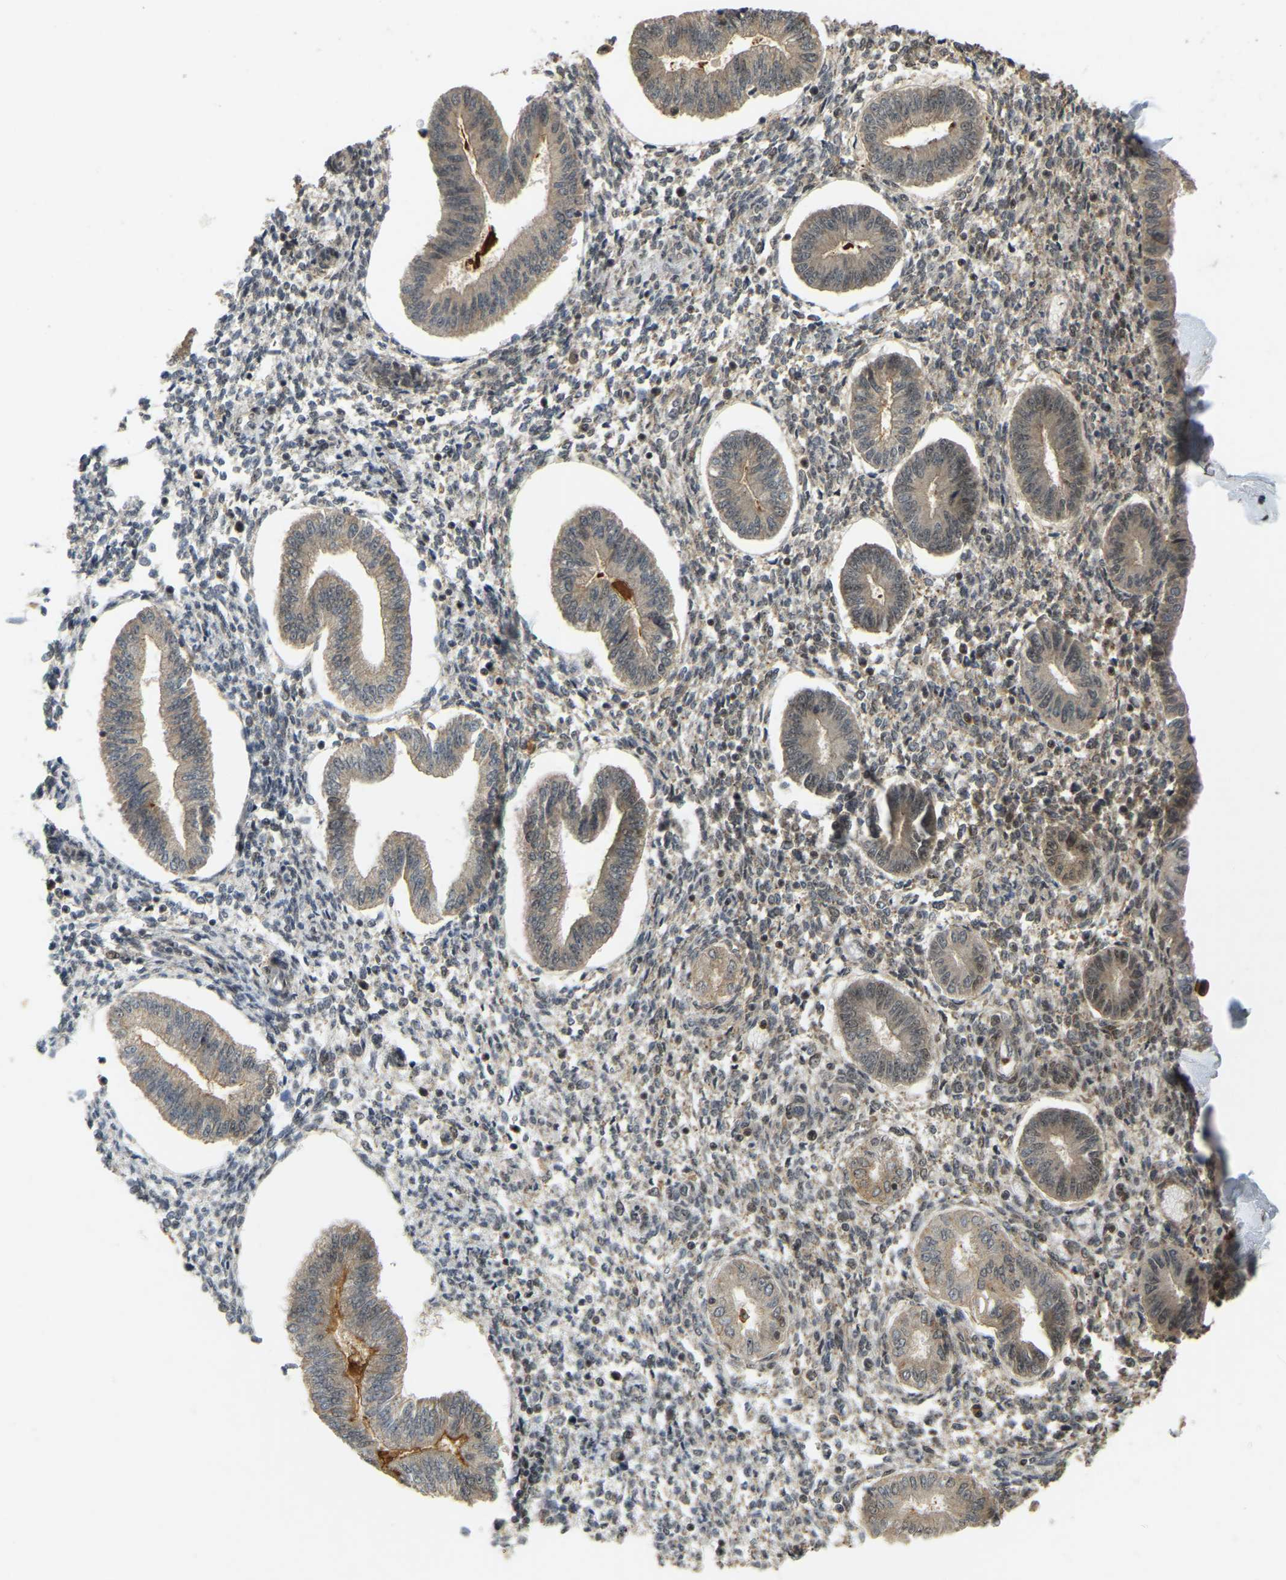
{"staining": {"intensity": "moderate", "quantity": "<25%", "location": "cytoplasmic/membranous,nuclear"}, "tissue": "endometrium", "cell_type": "Cells in endometrial stroma", "image_type": "normal", "snomed": [{"axis": "morphology", "description": "Normal tissue, NOS"}, {"axis": "topography", "description": "Endometrium"}], "caption": "IHC (DAB (3,3'-diaminobenzidine)) staining of benign endometrium exhibits moderate cytoplasmic/membranous,nuclear protein staining in about <25% of cells in endometrial stroma.", "gene": "BRF2", "patient": {"sex": "female", "age": 50}}